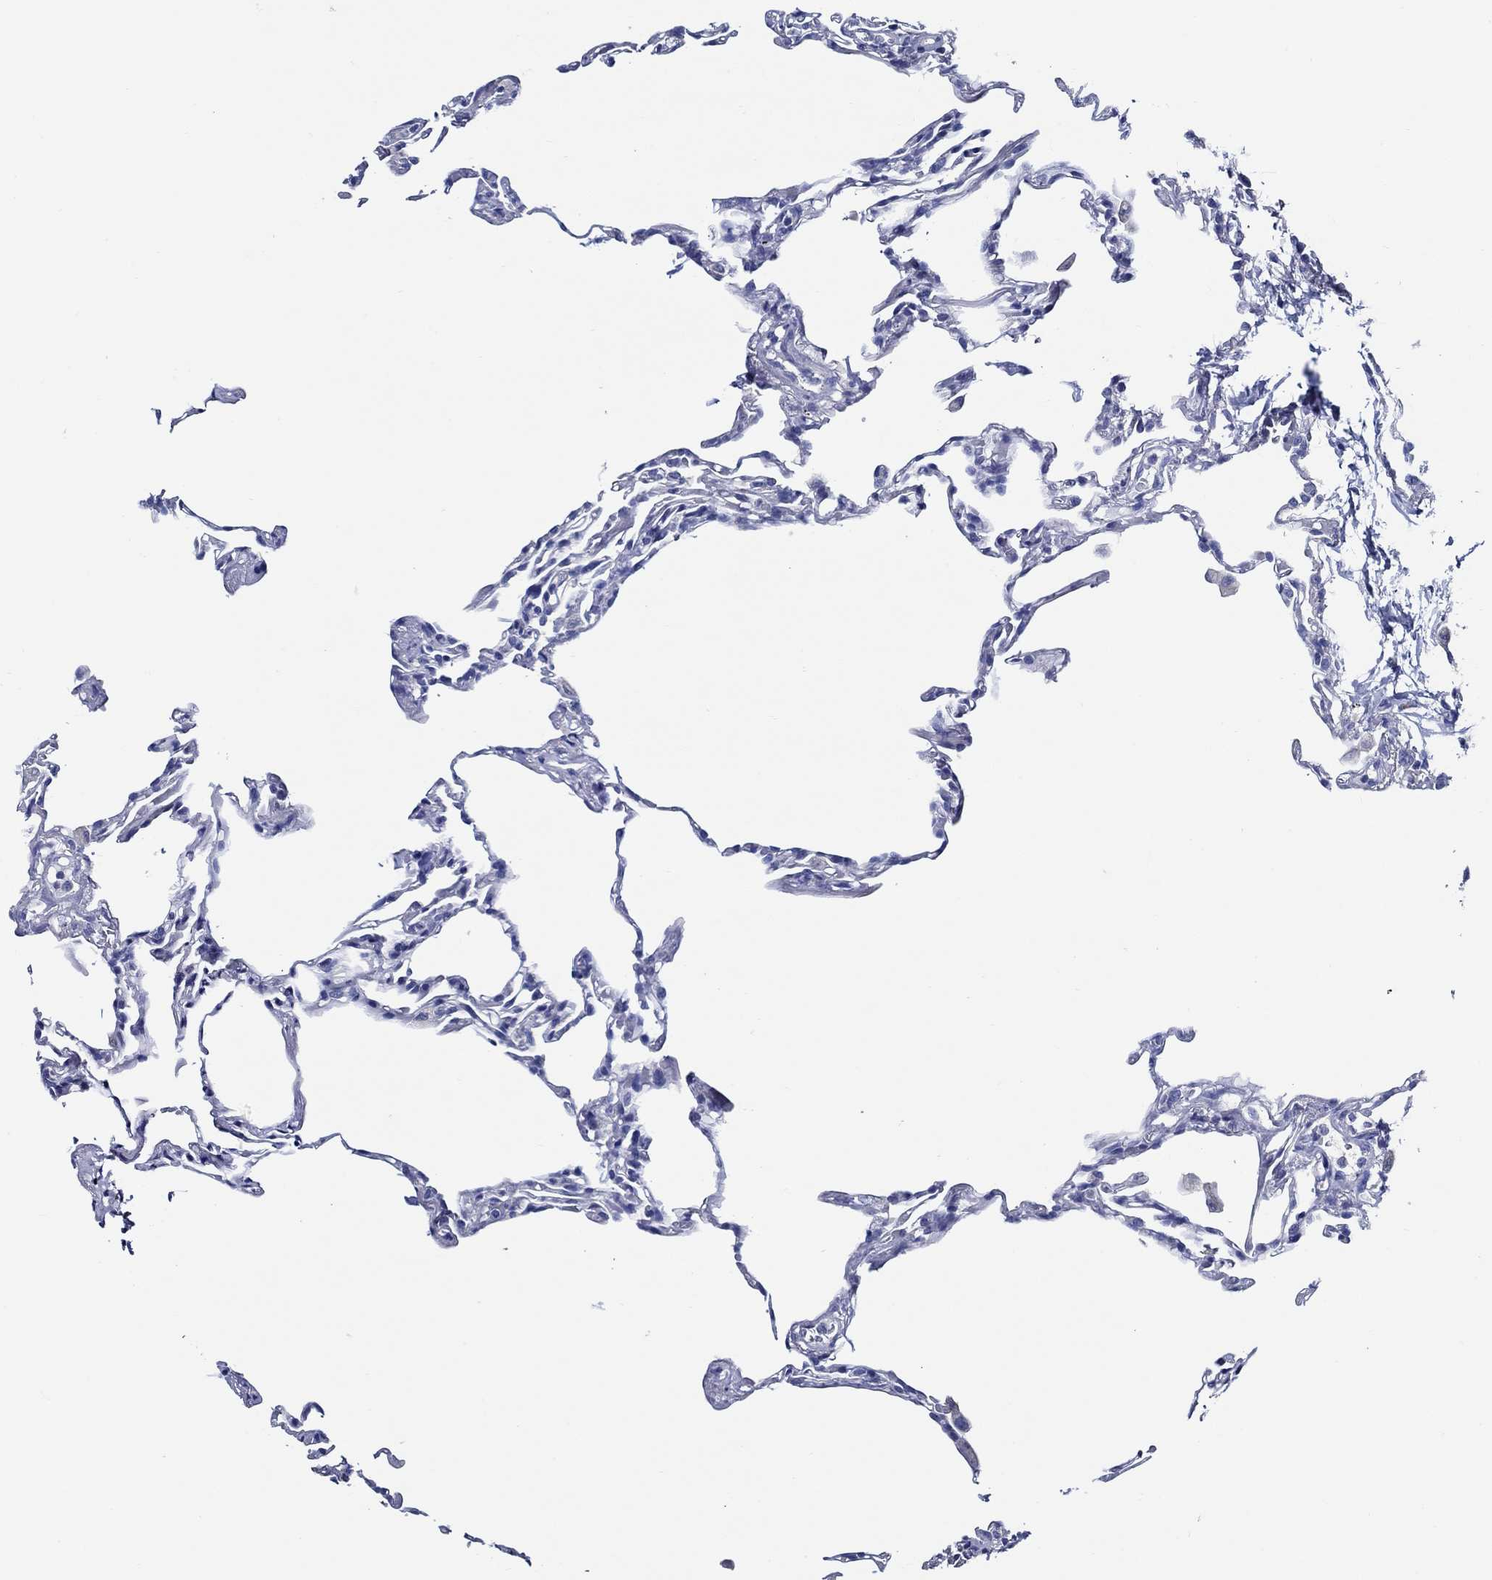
{"staining": {"intensity": "negative", "quantity": "none", "location": "none"}, "tissue": "lung", "cell_type": "Alveolar cells", "image_type": "normal", "snomed": [{"axis": "morphology", "description": "Normal tissue, NOS"}, {"axis": "topography", "description": "Lung"}], "caption": "Immunohistochemistry micrograph of benign lung: lung stained with DAB reveals no significant protein staining in alveolar cells. (Brightfield microscopy of DAB (3,3'-diaminobenzidine) IHC at high magnification).", "gene": "SKOR1", "patient": {"sex": "female", "age": 57}}